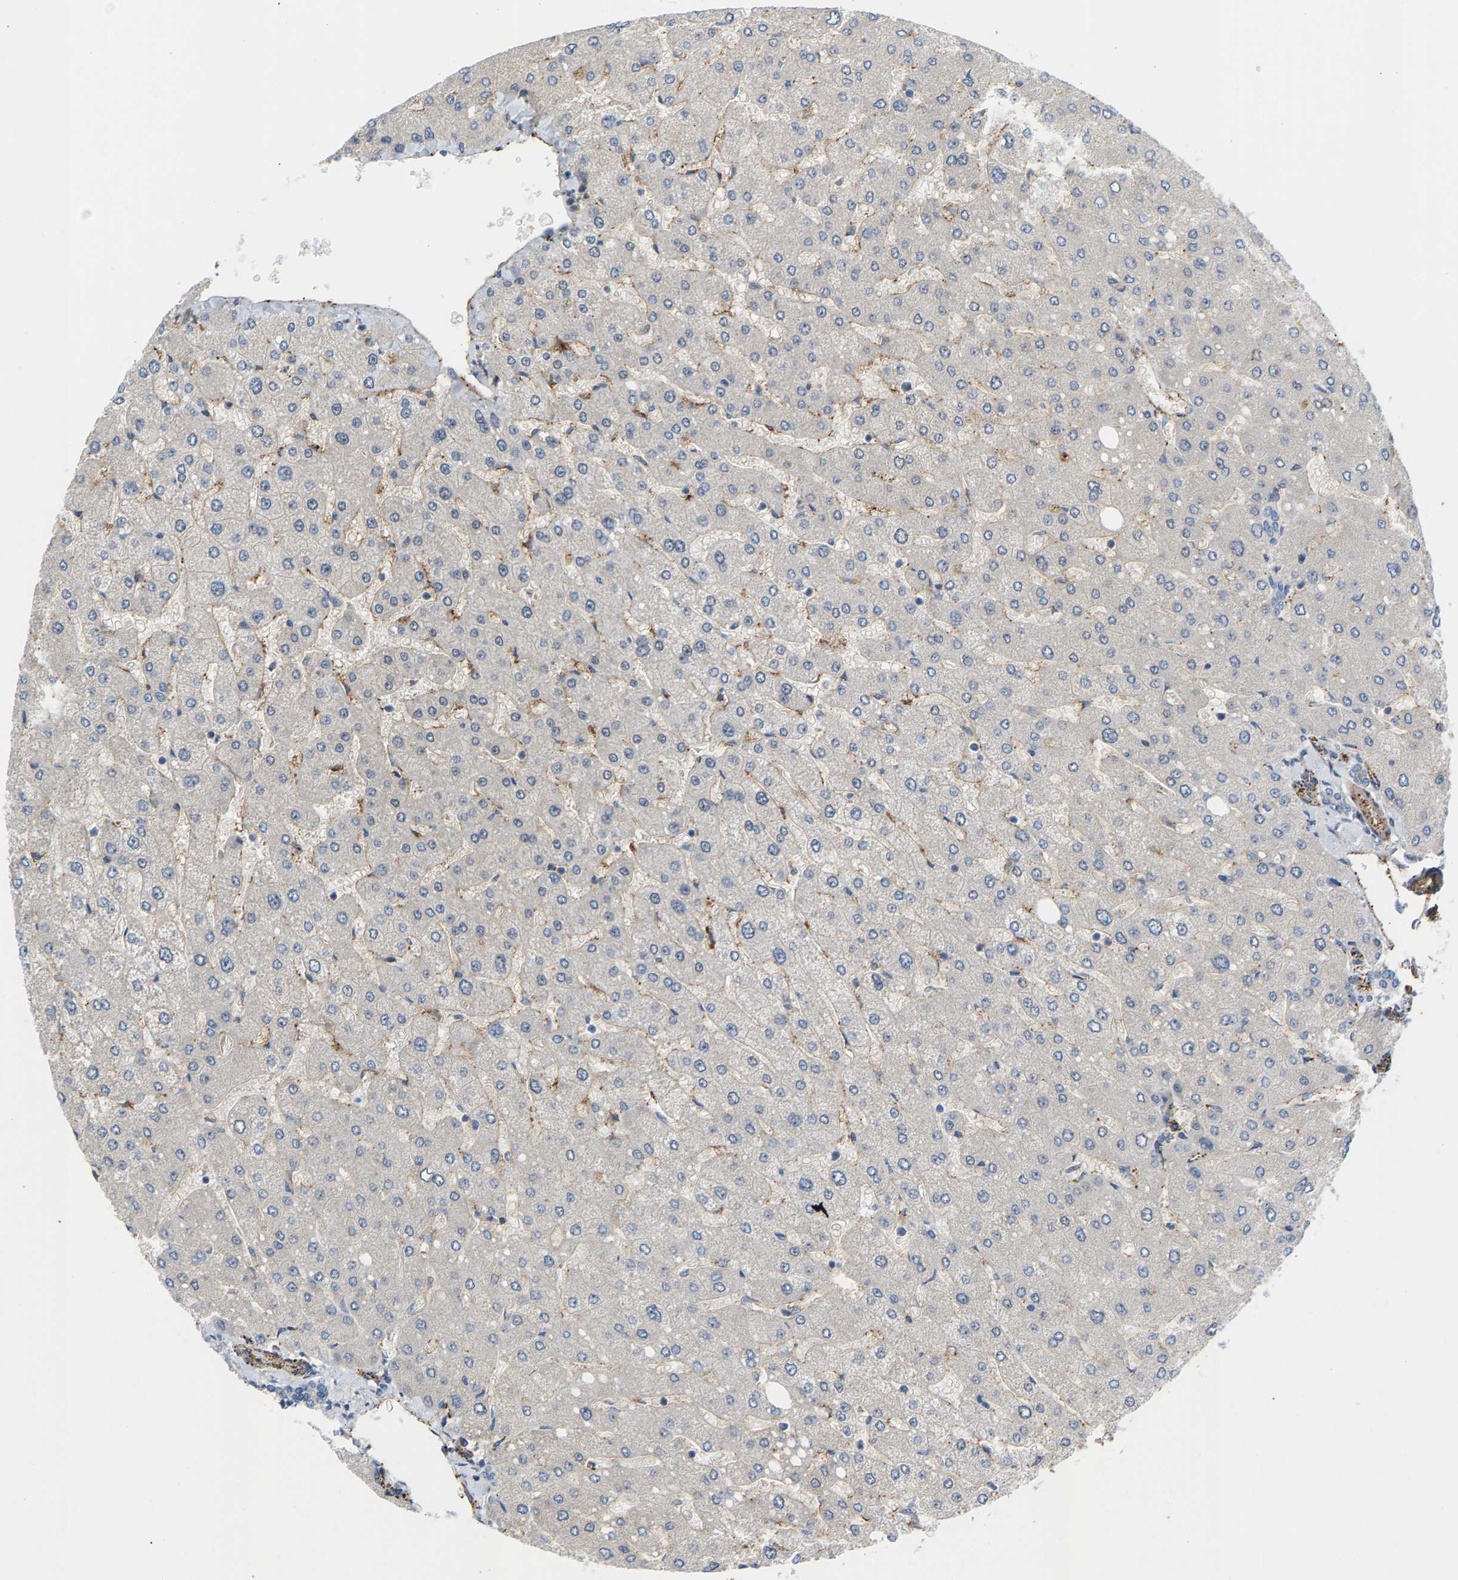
{"staining": {"intensity": "negative", "quantity": "none", "location": "none"}, "tissue": "liver", "cell_type": "Cholangiocytes", "image_type": "normal", "snomed": [{"axis": "morphology", "description": "Normal tissue, NOS"}, {"axis": "topography", "description": "Liver"}], "caption": "Image shows no significant protein staining in cholangiocytes of unremarkable liver.", "gene": "KRTAP27", "patient": {"sex": "male", "age": 55}}